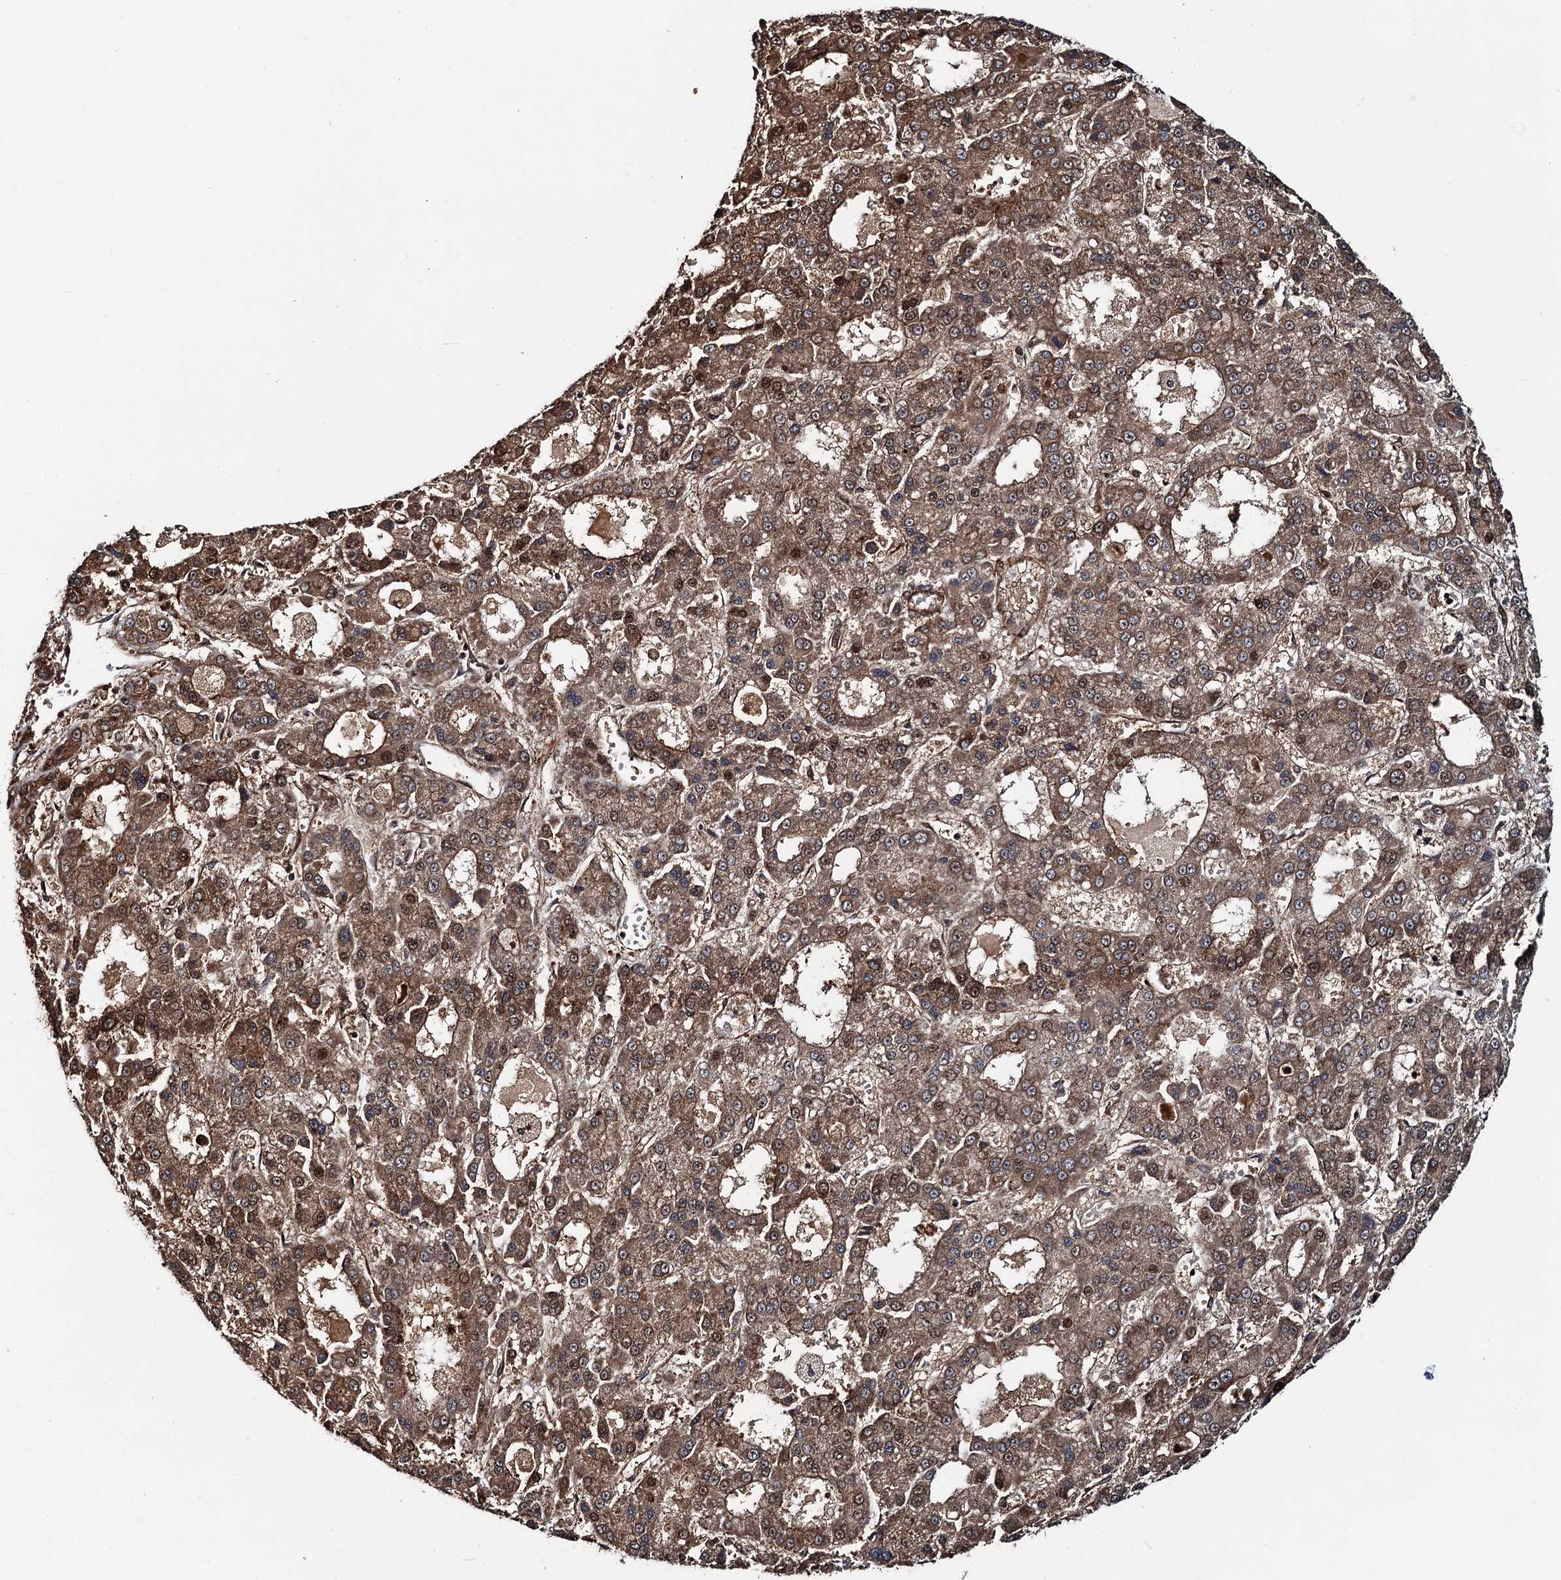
{"staining": {"intensity": "moderate", "quantity": ">75%", "location": "cytoplasmic/membranous,nuclear"}, "tissue": "liver cancer", "cell_type": "Tumor cells", "image_type": "cancer", "snomed": [{"axis": "morphology", "description": "Carcinoma, Hepatocellular, NOS"}, {"axis": "topography", "description": "Liver"}], "caption": "Liver cancer stained with immunohistochemistry reveals moderate cytoplasmic/membranous and nuclear positivity in approximately >75% of tumor cells. The staining was performed using DAB, with brown indicating positive protein expression. Nuclei are stained blue with hematoxylin.", "gene": "SNRNP25", "patient": {"sex": "male", "age": 70}}